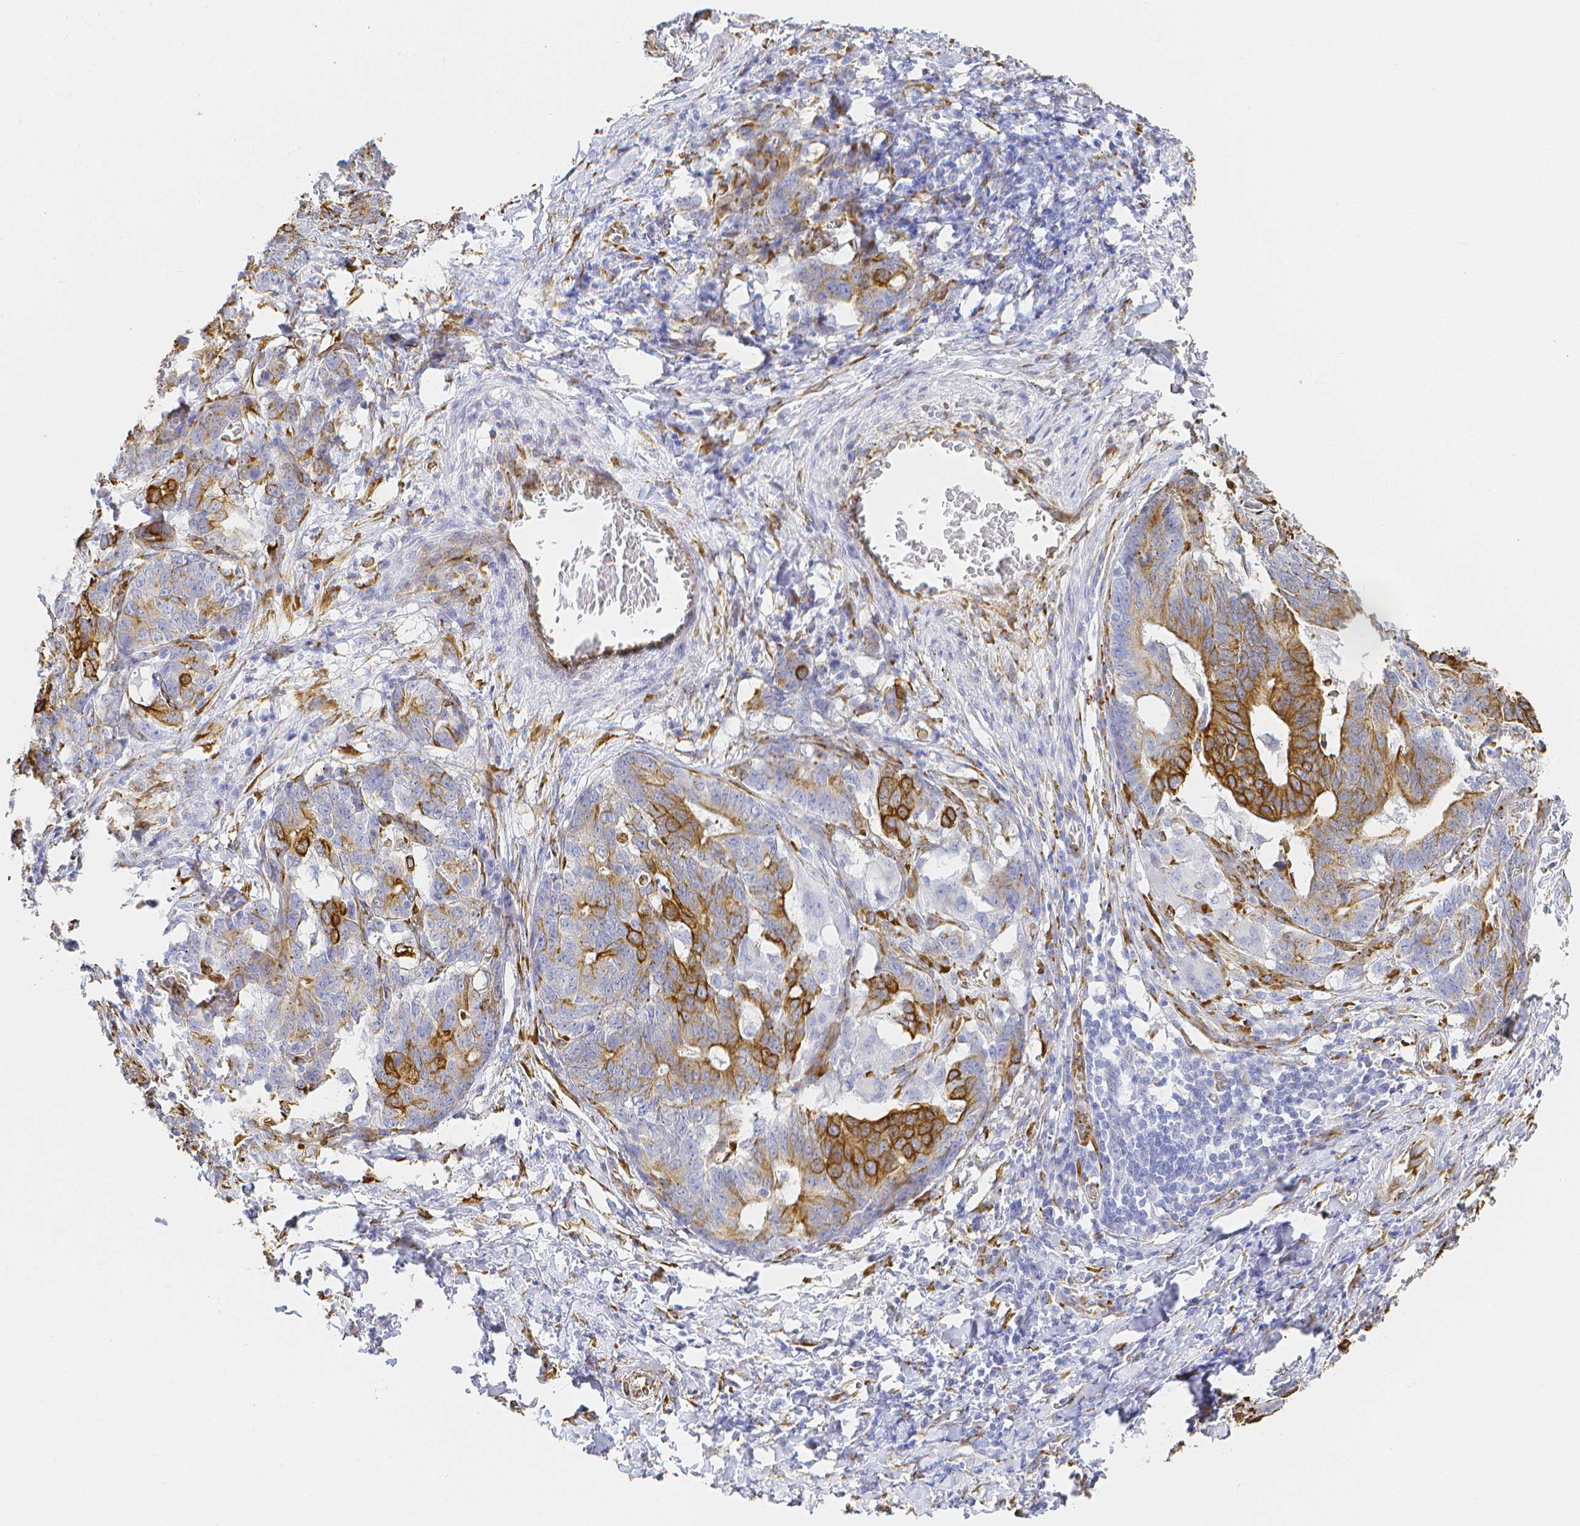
{"staining": {"intensity": "strong", "quantity": "<25%", "location": "cytoplasmic/membranous"}, "tissue": "stomach cancer", "cell_type": "Tumor cells", "image_type": "cancer", "snomed": [{"axis": "morphology", "description": "Normal tissue, NOS"}, {"axis": "morphology", "description": "Adenocarcinoma, NOS"}, {"axis": "topography", "description": "Stomach"}], "caption": "Protein staining of adenocarcinoma (stomach) tissue exhibits strong cytoplasmic/membranous staining in approximately <25% of tumor cells.", "gene": "SMURF1", "patient": {"sex": "female", "age": 64}}